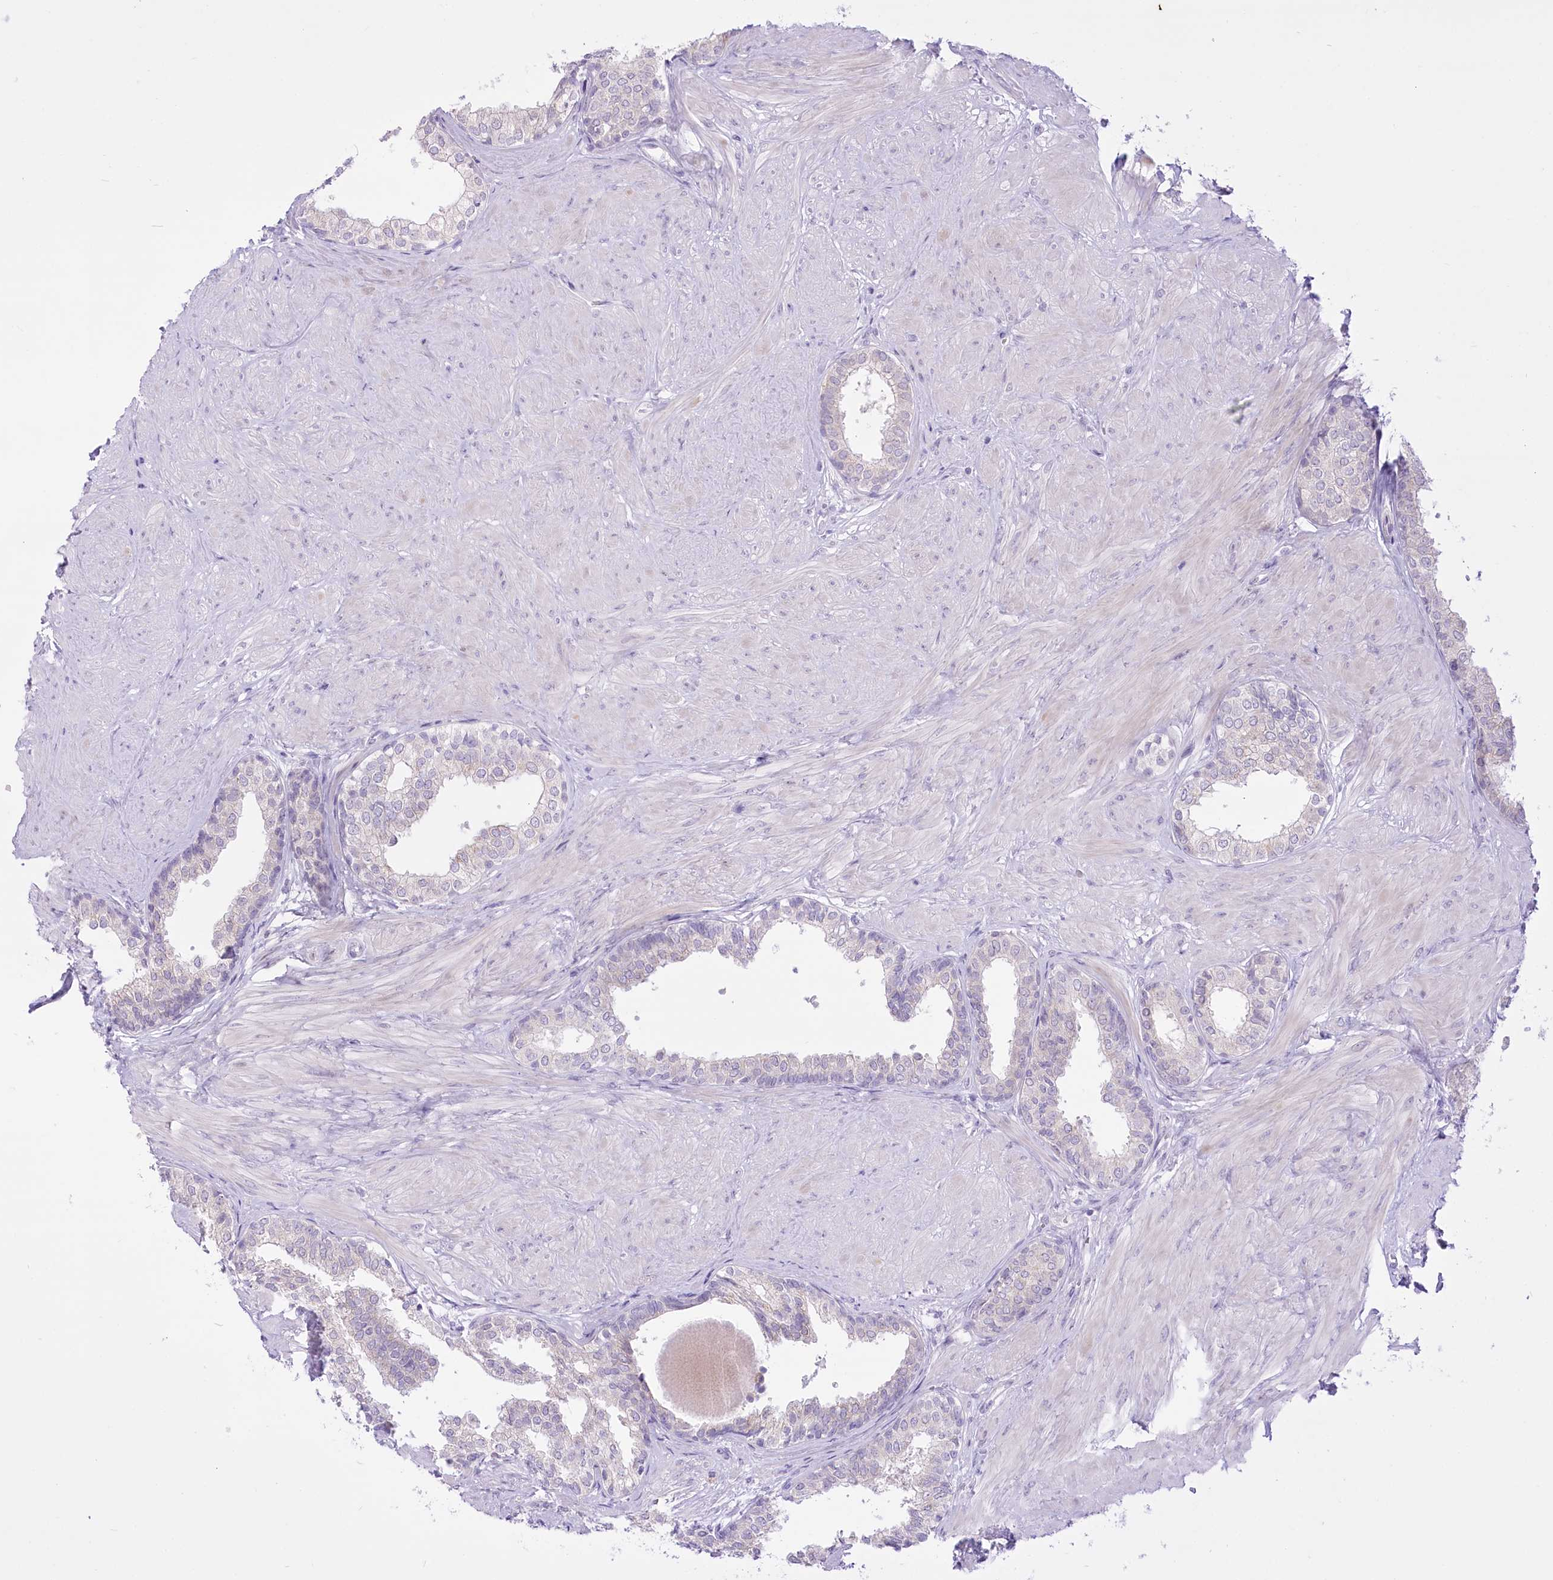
{"staining": {"intensity": "negative", "quantity": "none", "location": "none"}, "tissue": "prostate", "cell_type": "Glandular cells", "image_type": "normal", "snomed": [{"axis": "morphology", "description": "Normal tissue, NOS"}, {"axis": "topography", "description": "Prostate"}], "caption": "A photomicrograph of human prostate is negative for staining in glandular cells. The staining is performed using DAB (3,3'-diaminobenzidine) brown chromogen with nuclei counter-stained in using hematoxylin.", "gene": "BEND7", "patient": {"sex": "male", "age": 48}}